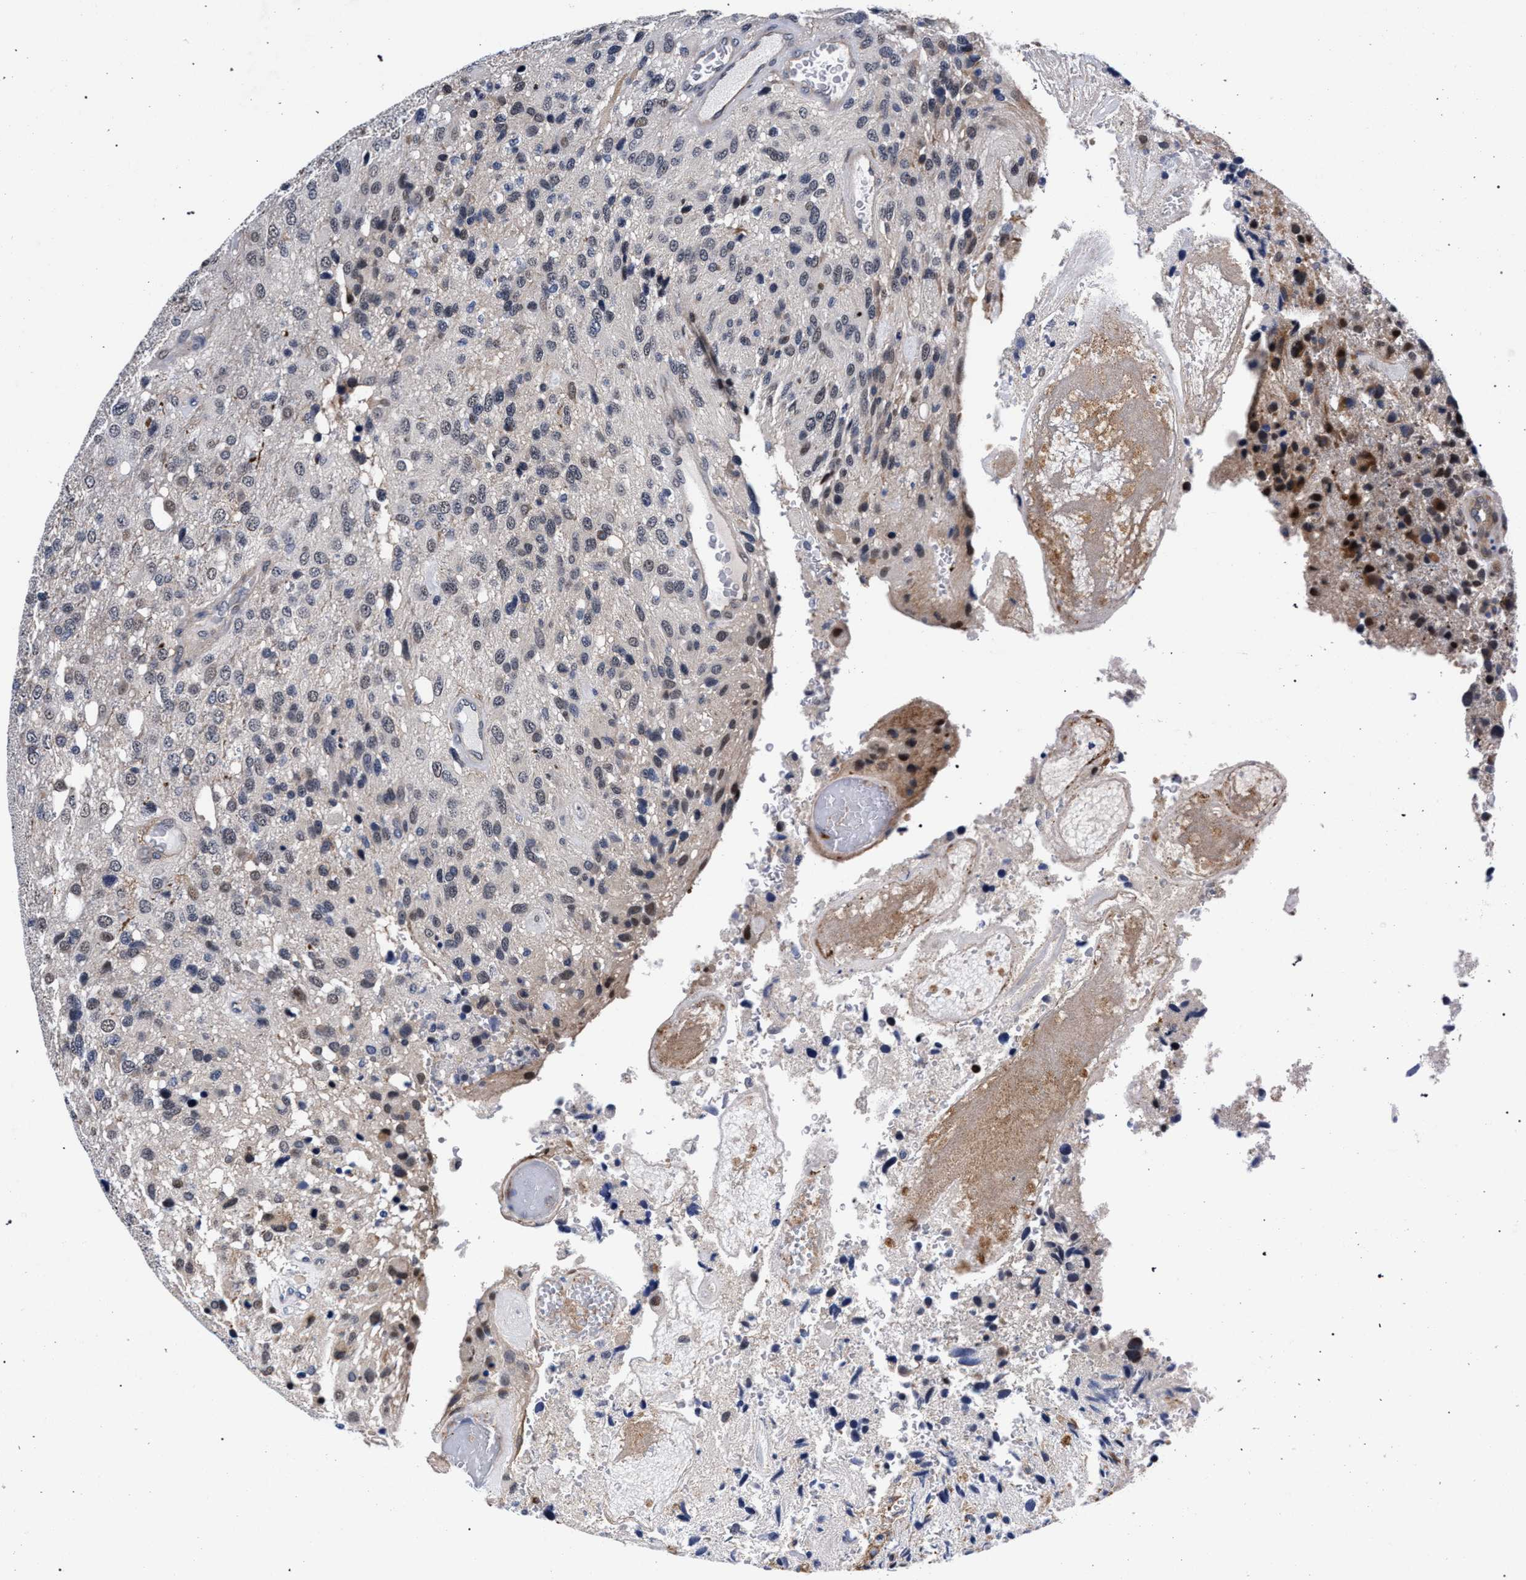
{"staining": {"intensity": "negative", "quantity": "none", "location": "none"}, "tissue": "glioma", "cell_type": "Tumor cells", "image_type": "cancer", "snomed": [{"axis": "morphology", "description": "Glioma, malignant, High grade"}, {"axis": "topography", "description": "Brain"}], "caption": "This is a histopathology image of immunohistochemistry (IHC) staining of glioma, which shows no positivity in tumor cells.", "gene": "ZNF462", "patient": {"sex": "female", "age": 58}}